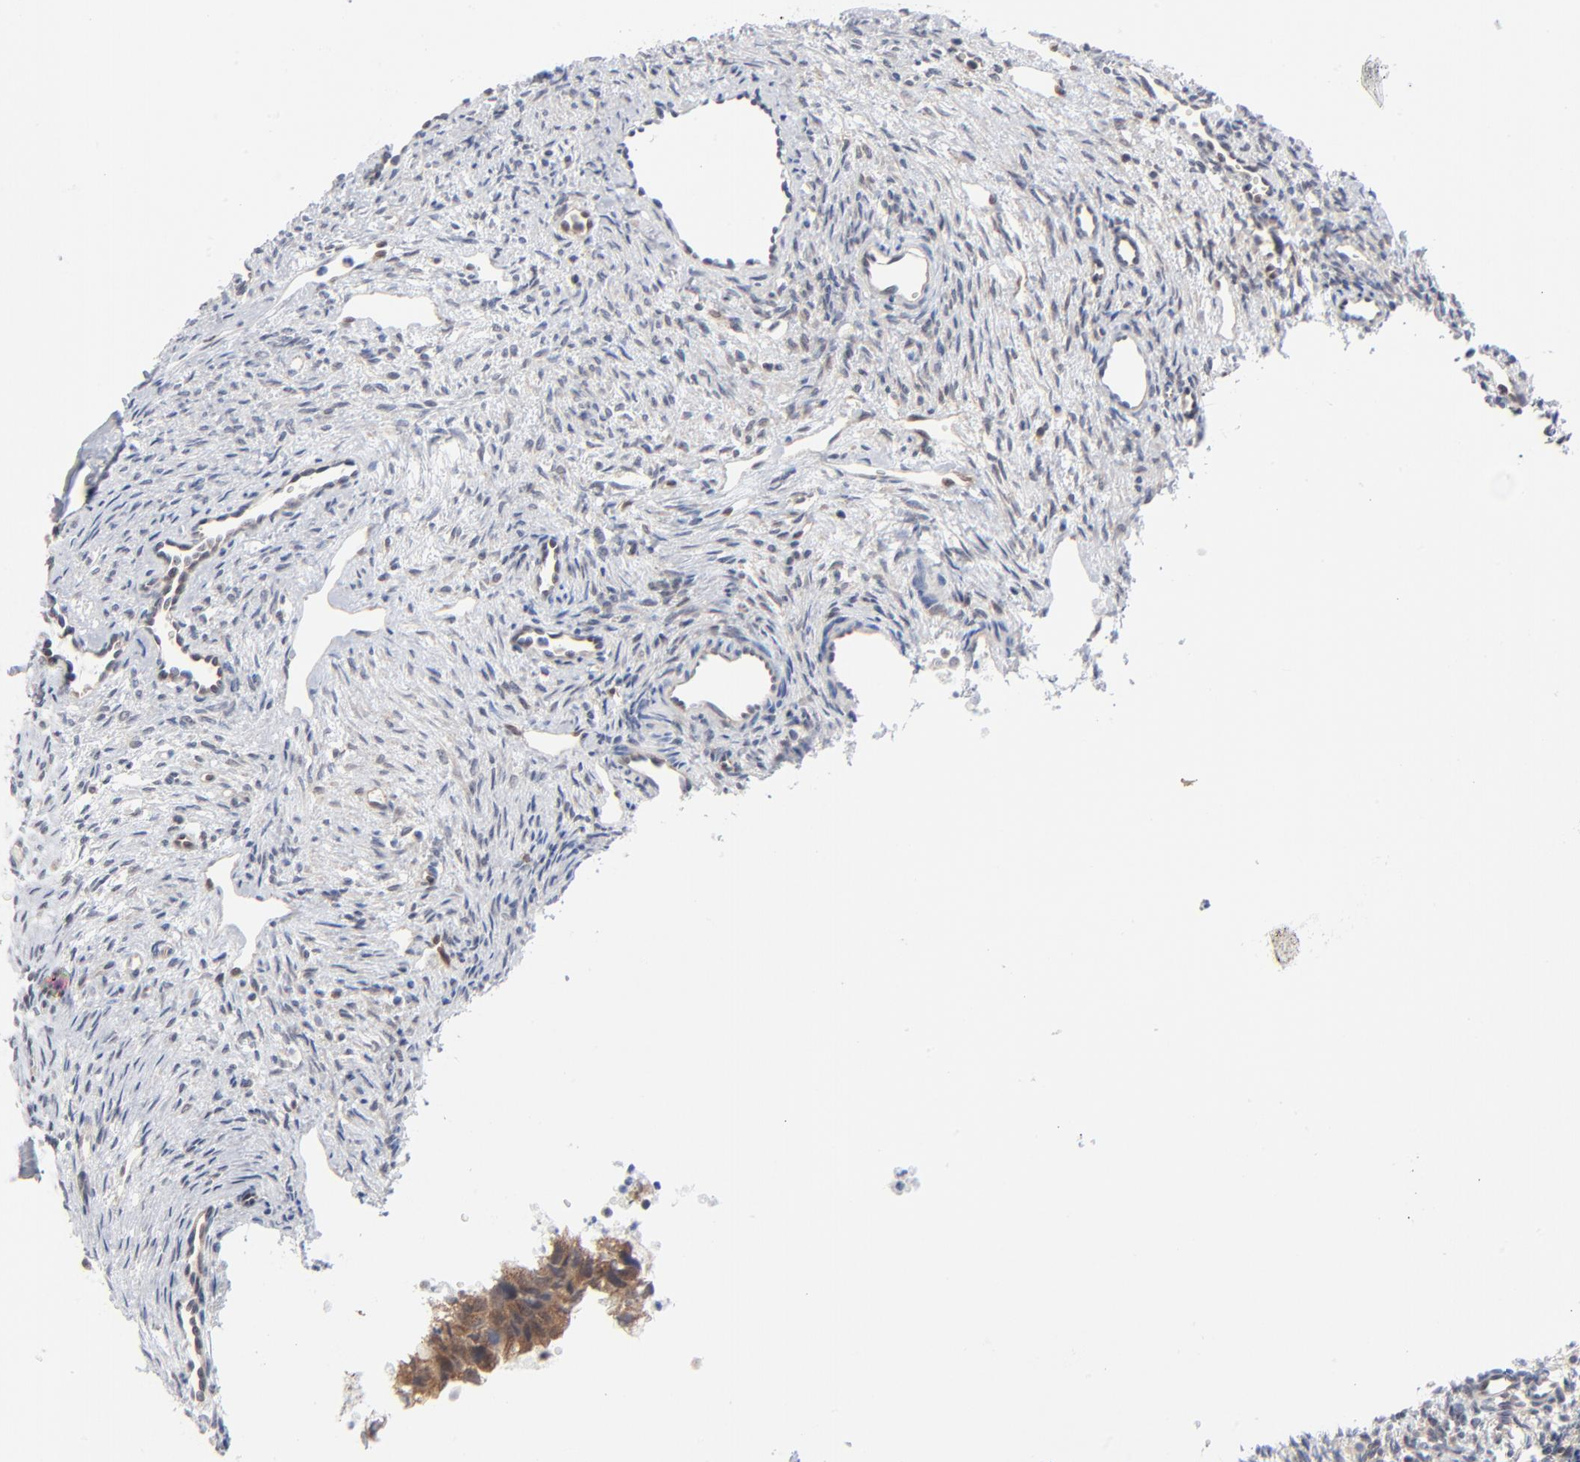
{"staining": {"intensity": "negative", "quantity": "none", "location": "none"}, "tissue": "ovary", "cell_type": "Follicle cells", "image_type": "normal", "snomed": [{"axis": "morphology", "description": "Normal tissue, NOS"}, {"axis": "topography", "description": "Ovary"}], "caption": "High power microscopy photomicrograph of an immunohistochemistry (IHC) histopathology image of unremarkable ovary, revealing no significant expression in follicle cells. Nuclei are stained in blue.", "gene": "RPS6KB1", "patient": {"sex": "female", "age": 33}}